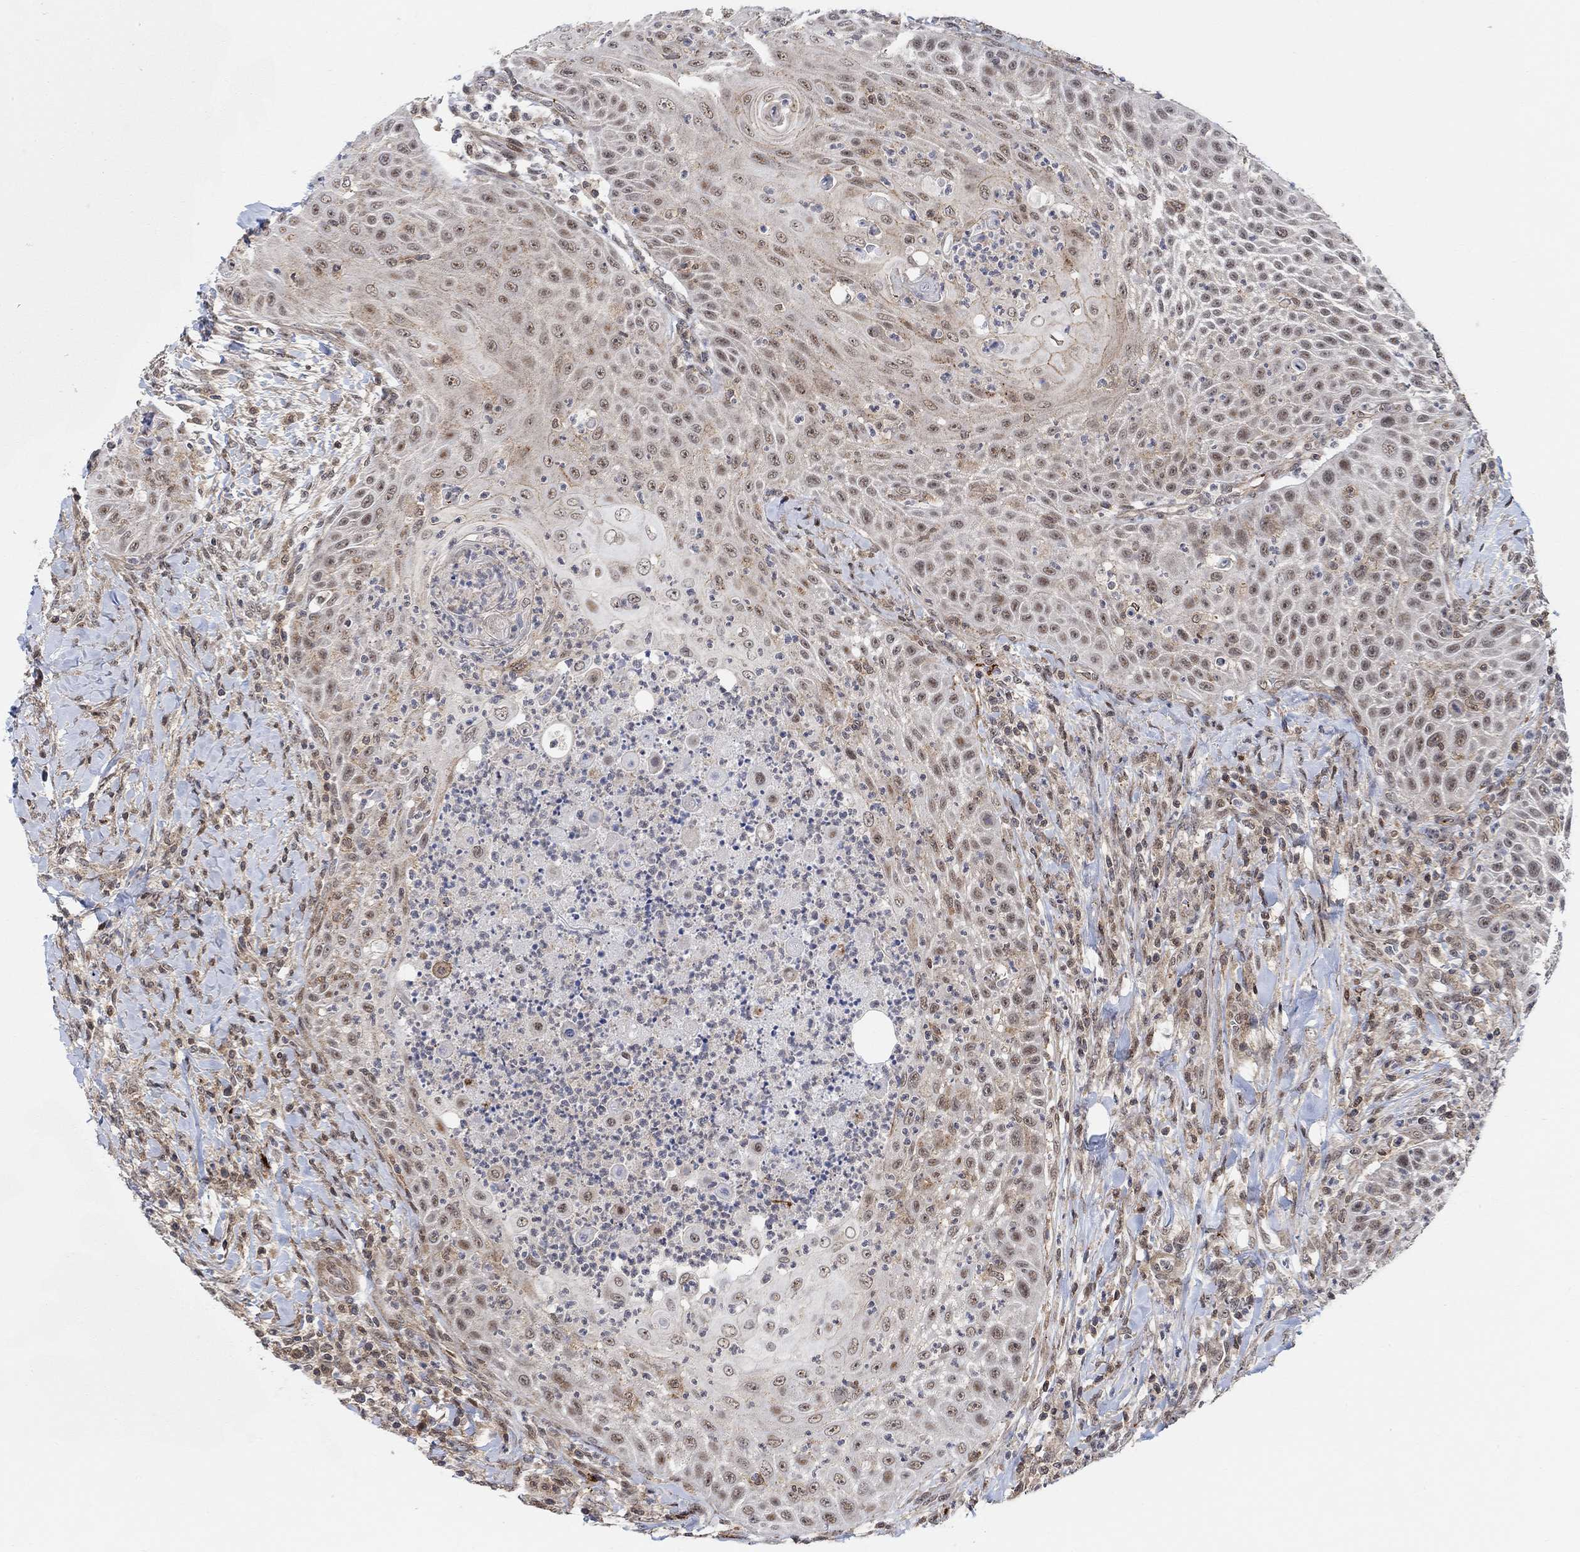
{"staining": {"intensity": "moderate", "quantity": "<25%", "location": "nuclear"}, "tissue": "head and neck cancer", "cell_type": "Tumor cells", "image_type": "cancer", "snomed": [{"axis": "morphology", "description": "Squamous cell carcinoma, NOS"}, {"axis": "topography", "description": "Head-Neck"}], "caption": "IHC image of head and neck cancer (squamous cell carcinoma) stained for a protein (brown), which reveals low levels of moderate nuclear staining in about <25% of tumor cells.", "gene": "PWWP2B", "patient": {"sex": "male", "age": 69}}